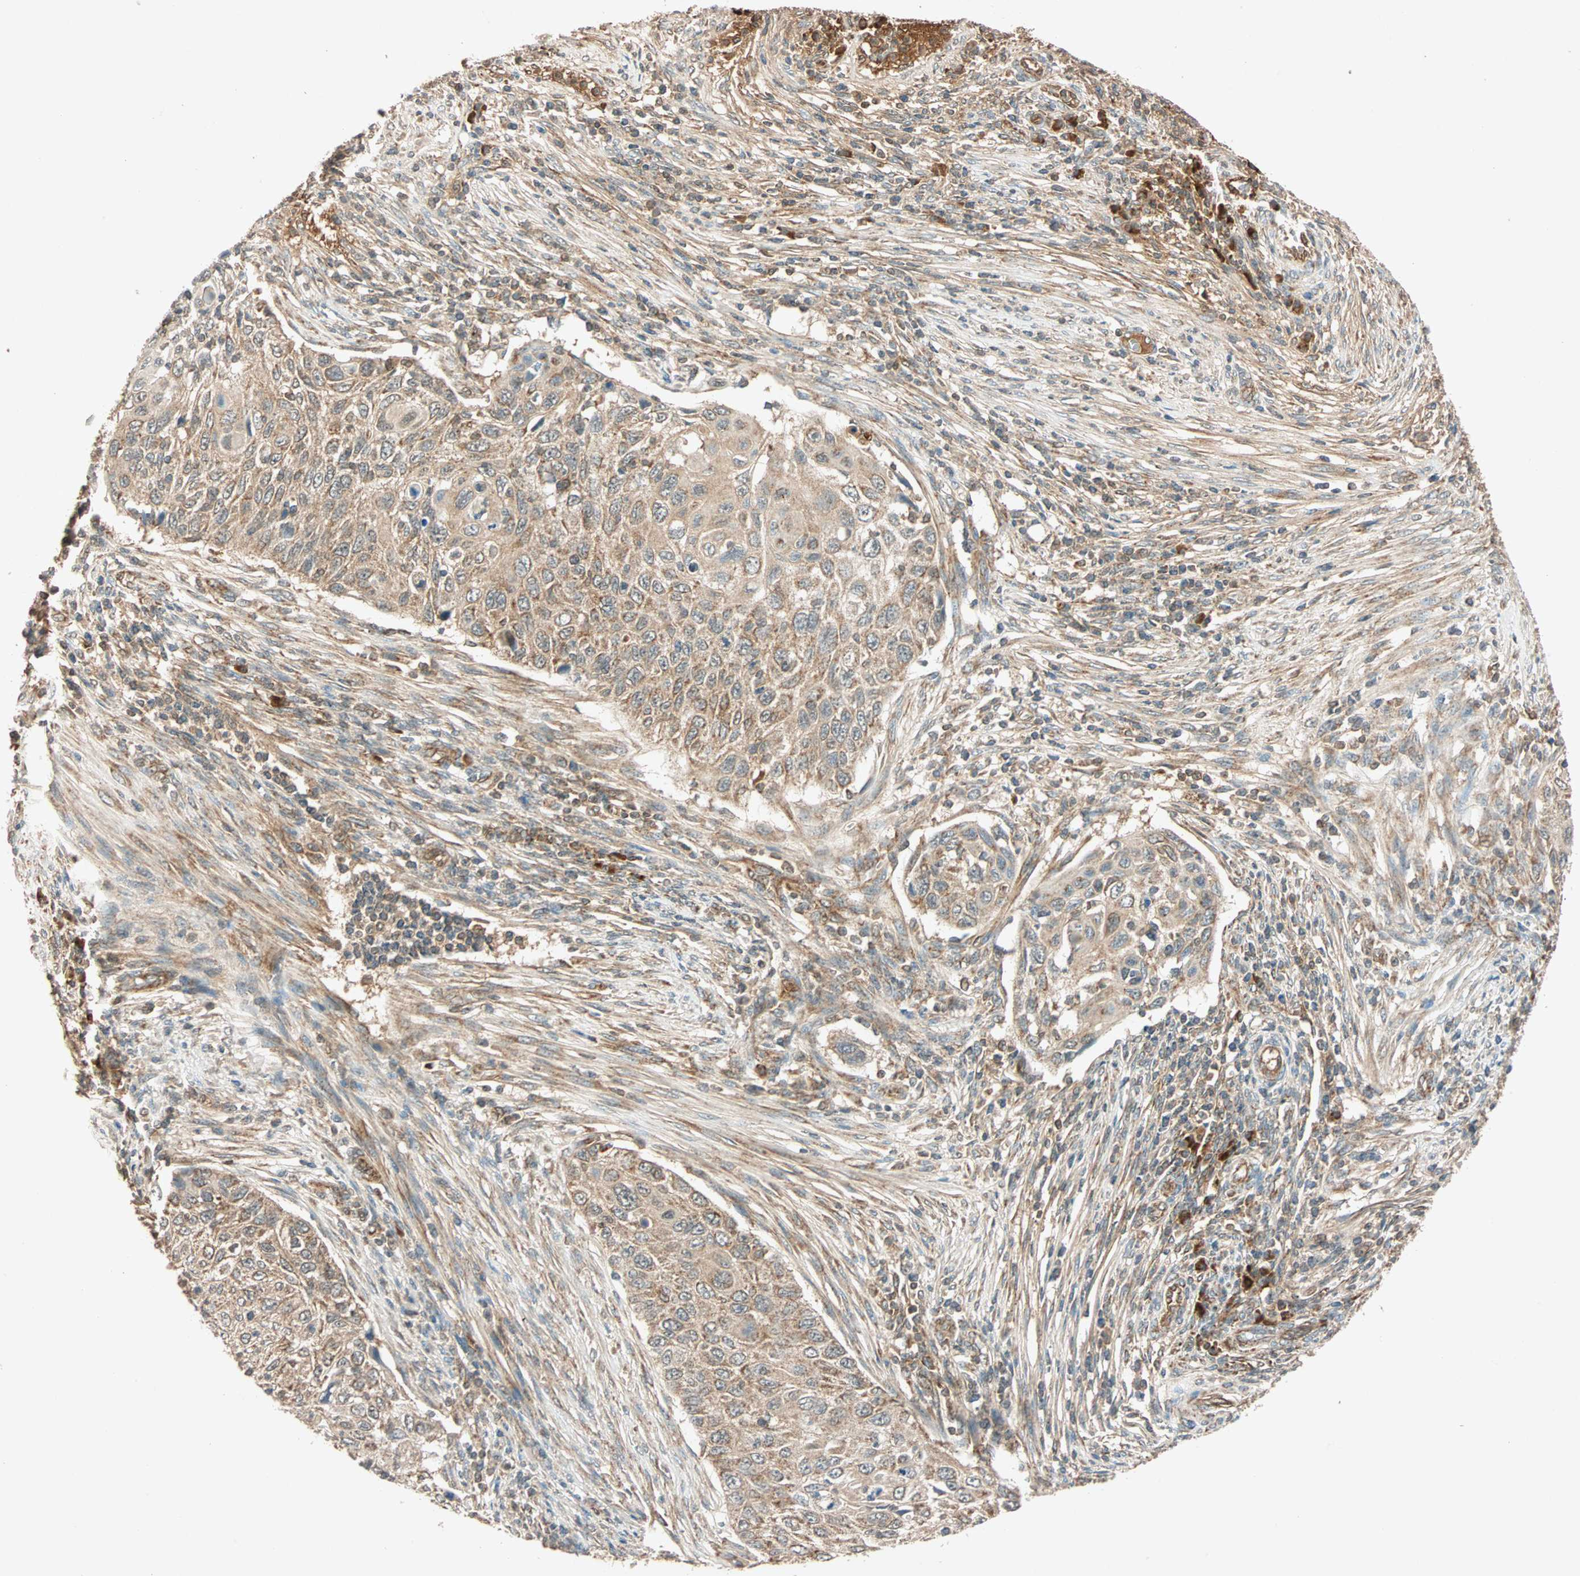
{"staining": {"intensity": "moderate", "quantity": ">75%", "location": "cytoplasmic/membranous"}, "tissue": "cervical cancer", "cell_type": "Tumor cells", "image_type": "cancer", "snomed": [{"axis": "morphology", "description": "Adenocarcinoma, NOS"}, {"axis": "topography", "description": "Cervix"}], "caption": "Immunohistochemical staining of cervical cancer (adenocarcinoma) shows medium levels of moderate cytoplasmic/membranous staining in about >75% of tumor cells. (IHC, brightfield microscopy, high magnification).", "gene": "MAPK1", "patient": {"sex": "female", "age": 44}}